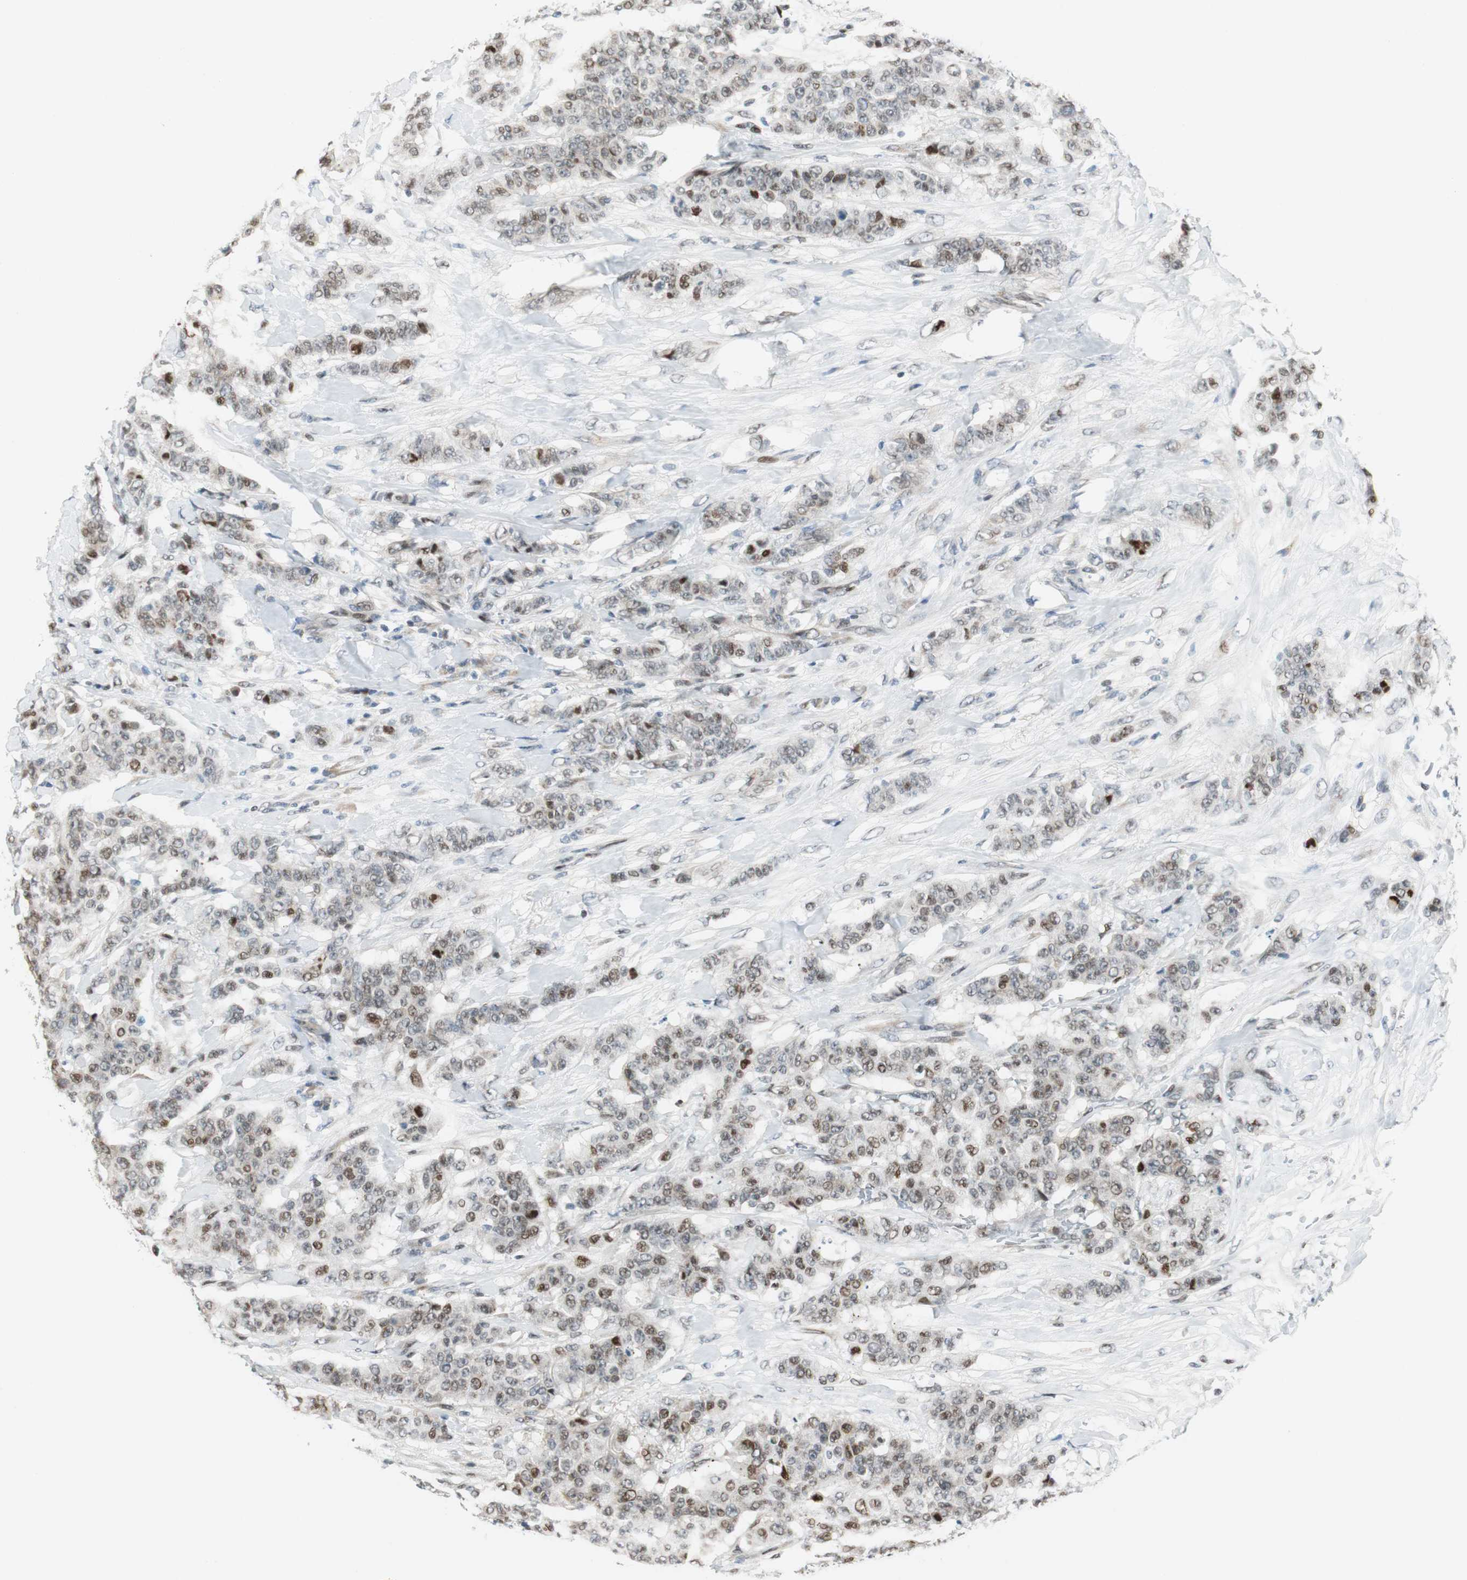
{"staining": {"intensity": "weak", "quantity": "25%-75%", "location": "nuclear"}, "tissue": "breast cancer", "cell_type": "Tumor cells", "image_type": "cancer", "snomed": [{"axis": "morphology", "description": "Duct carcinoma"}, {"axis": "topography", "description": "Breast"}], "caption": "Brown immunohistochemical staining in human breast infiltrating ductal carcinoma demonstrates weak nuclear positivity in approximately 25%-75% of tumor cells.", "gene": "AJUBA", "patient": {"sex": "female", "age": 40}}